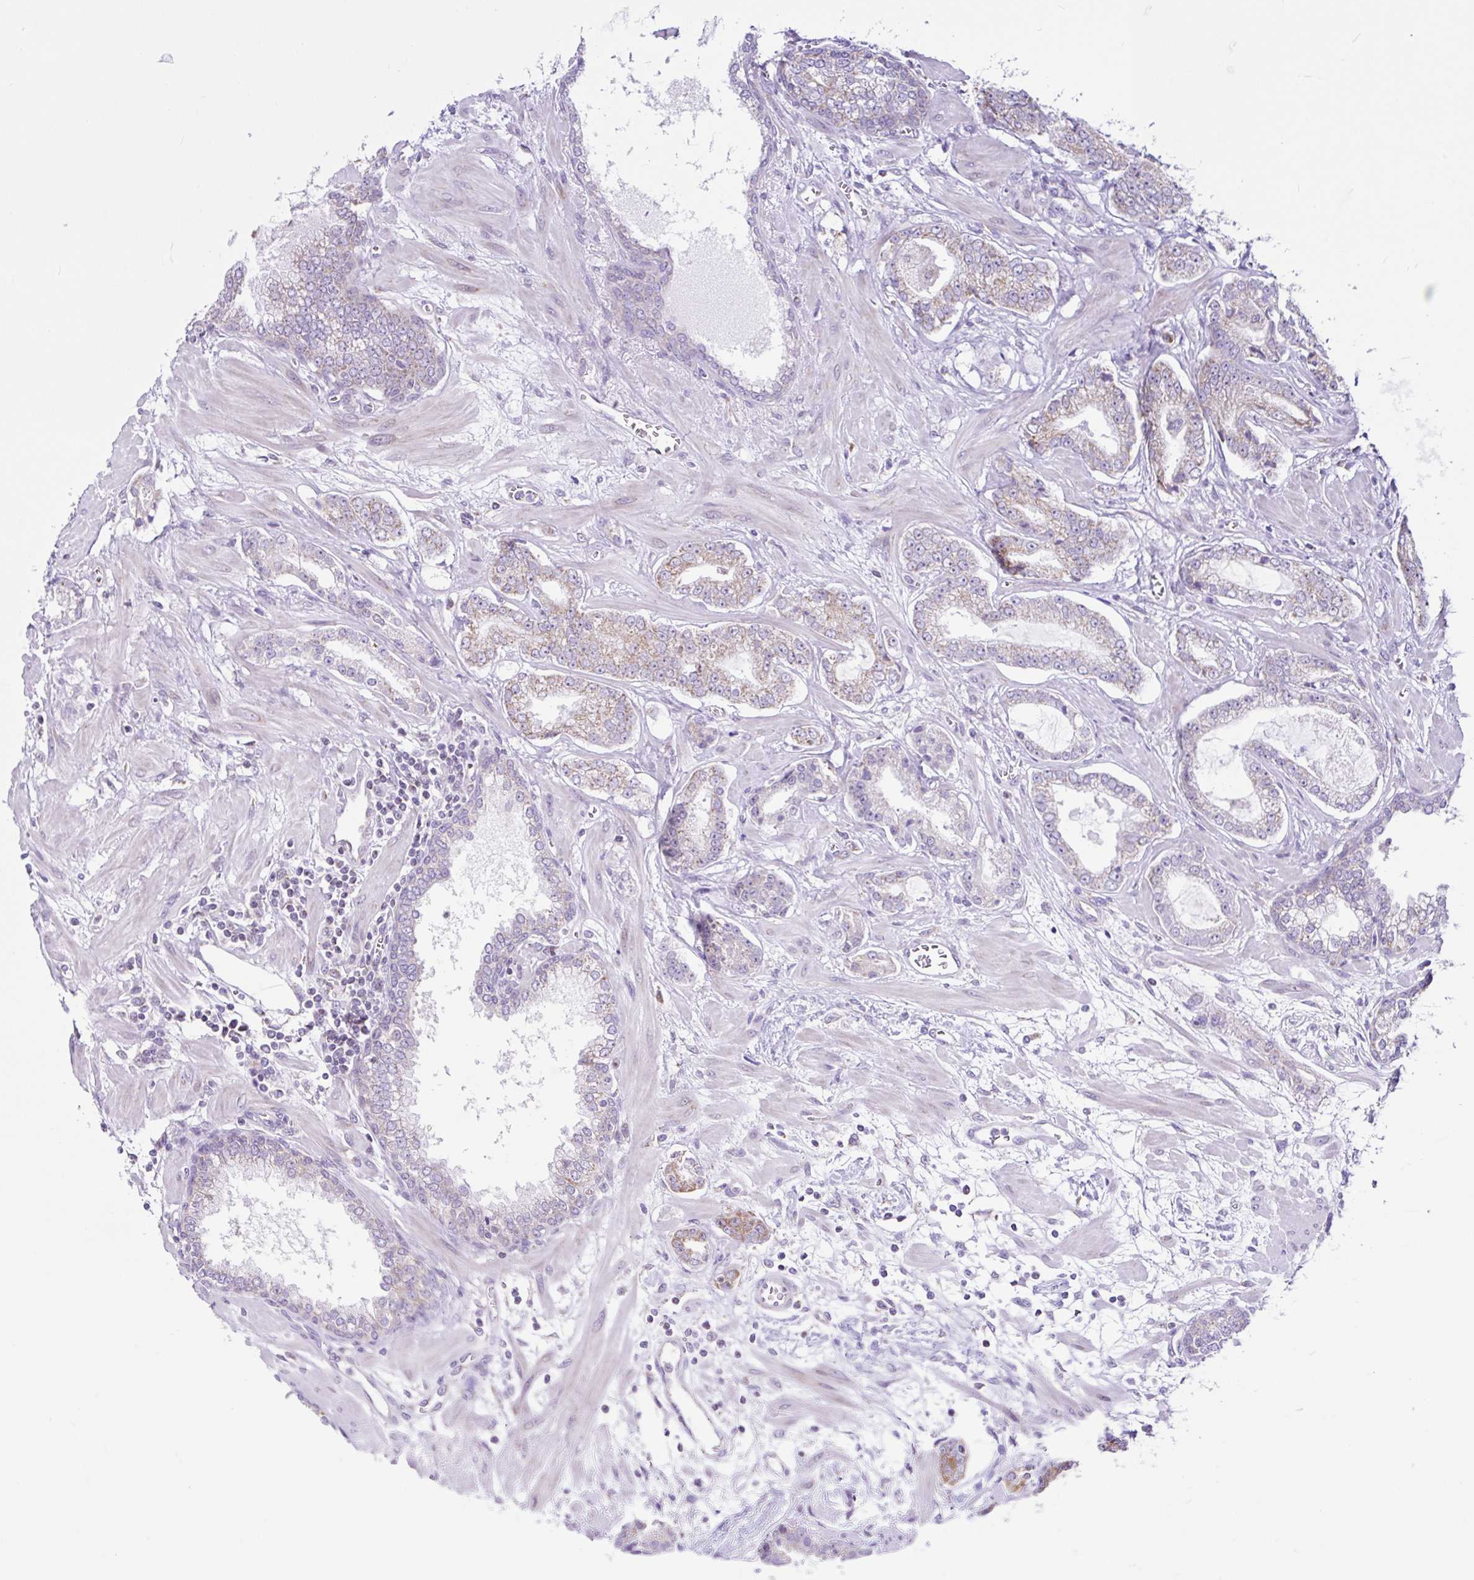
{"staining": {"intensity": "moderate", "quantity": ">75%", "location": "cytoplasmic/membranous"}, "tissue": "prostate cancer", "cell_type": "Tumor cells", "image_type": "cancer", "snomed": [{"axis": "morphology", "description": "Adenocarcinoma, Low grade"}, {"axis": "topography", "description": "Prostate"}], "caption": "A photomicrograph of prostate cancer (adenocarcinoma (low-grade)) stained for a protein shows moderate cytoplasmic/membranous brown staining in tumor cells.", "gene": "NDUFS2", "patient": {"sex": "male", "age": 62}}